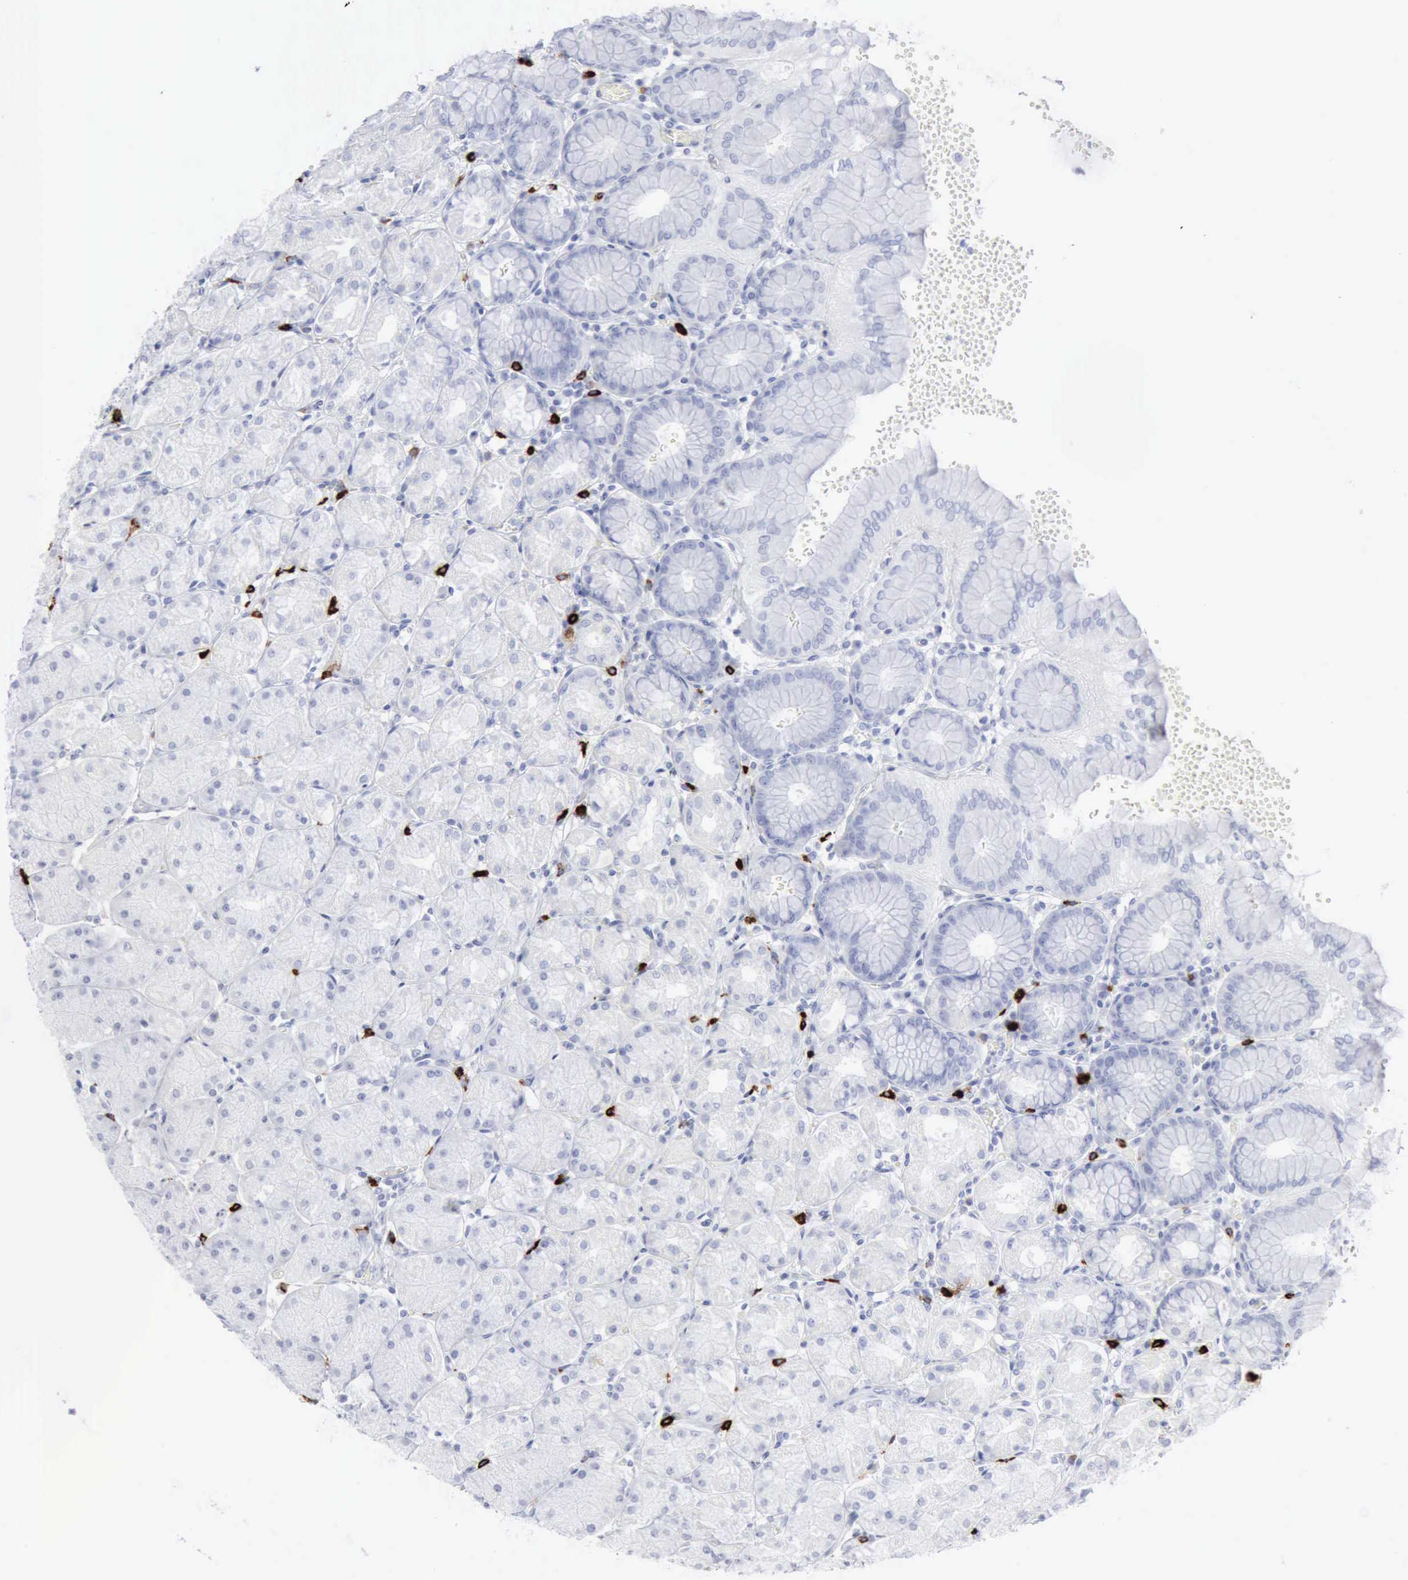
{"staining": {"intensity": "negative", "quantity": "none", "location": "none"}, "tissue": "stomach", "cell_type": "Glandular cells", "image_type": "normal", "snomed": [{"axis": "morphology", "description": "Normal tissue, NOS"}, {"axis": "topography", "description": "Stomach, upper"}, {"axis": "topography", "description": "Stomach"}], "caption": "Glandular cells are negative for protein expression in unremarkable human stomach. Brightfield microscopy of immunohistochemistry stained with DAB (3,3'-diaminobenzidine) (brown) and hematoxylin (blue), captured at high magnification.", "gene": "CMA1", "patient": {"sex": "male", "age": 76}}